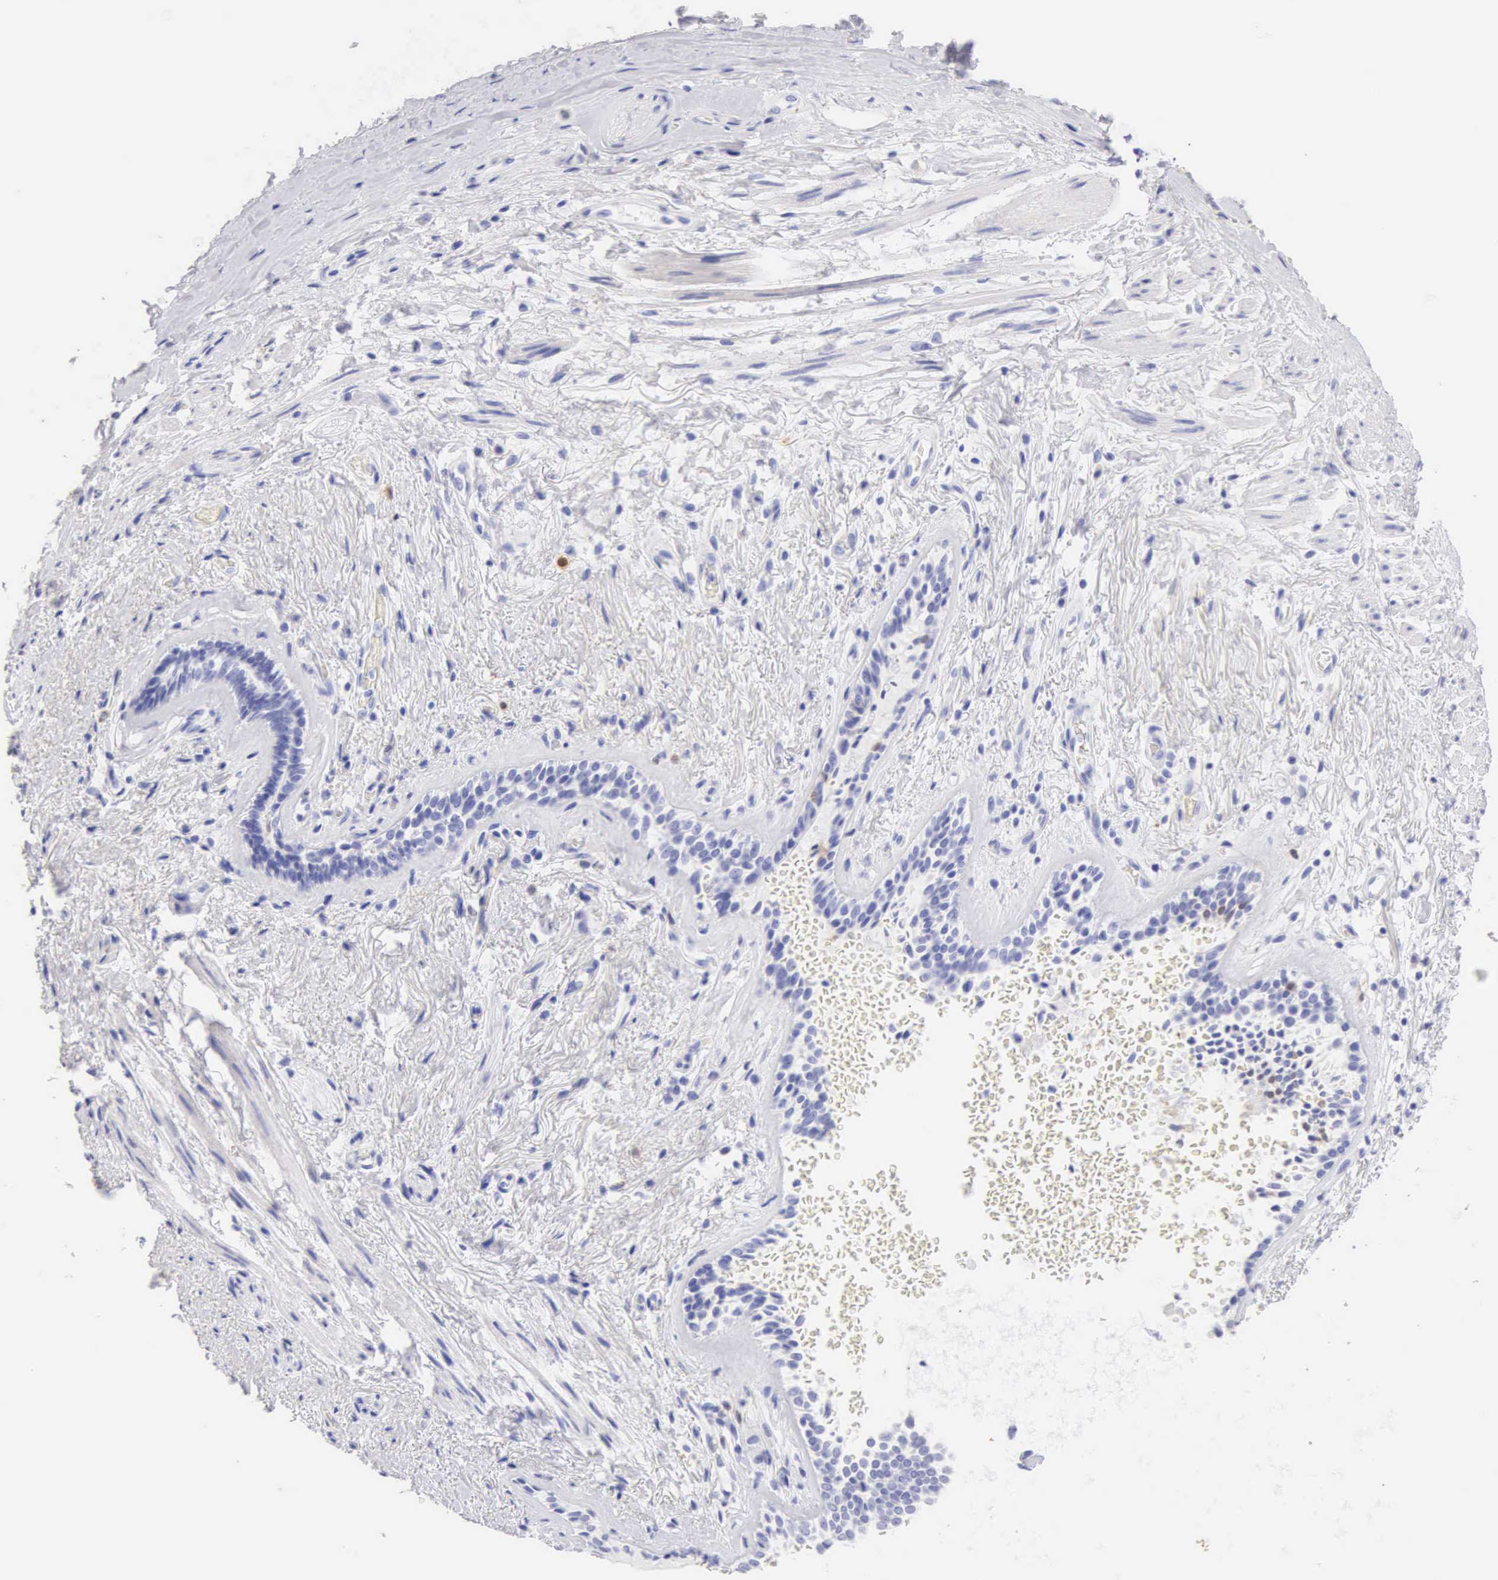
{"staining": {"intensity": "negative", "quantity": "none", "location": "none"}, "tissue": "bronchus", "cell_type": "Respiratory epithelial cells", "image_type": "normal", "snomed": [{"axis": "morphology", "description": "Normal tissue, NOS"}, {"axis": "topography", "description": "Cartilage tissue"}, {"axis": "topography", "description": "Lung"}], "caption": "Benign bronchus was stained to show a protein in brown. There is no significant expression in respiratory epithelial cells.", "gene": "CDKN2A", "patient": {"sex": "male", "age": 65}}